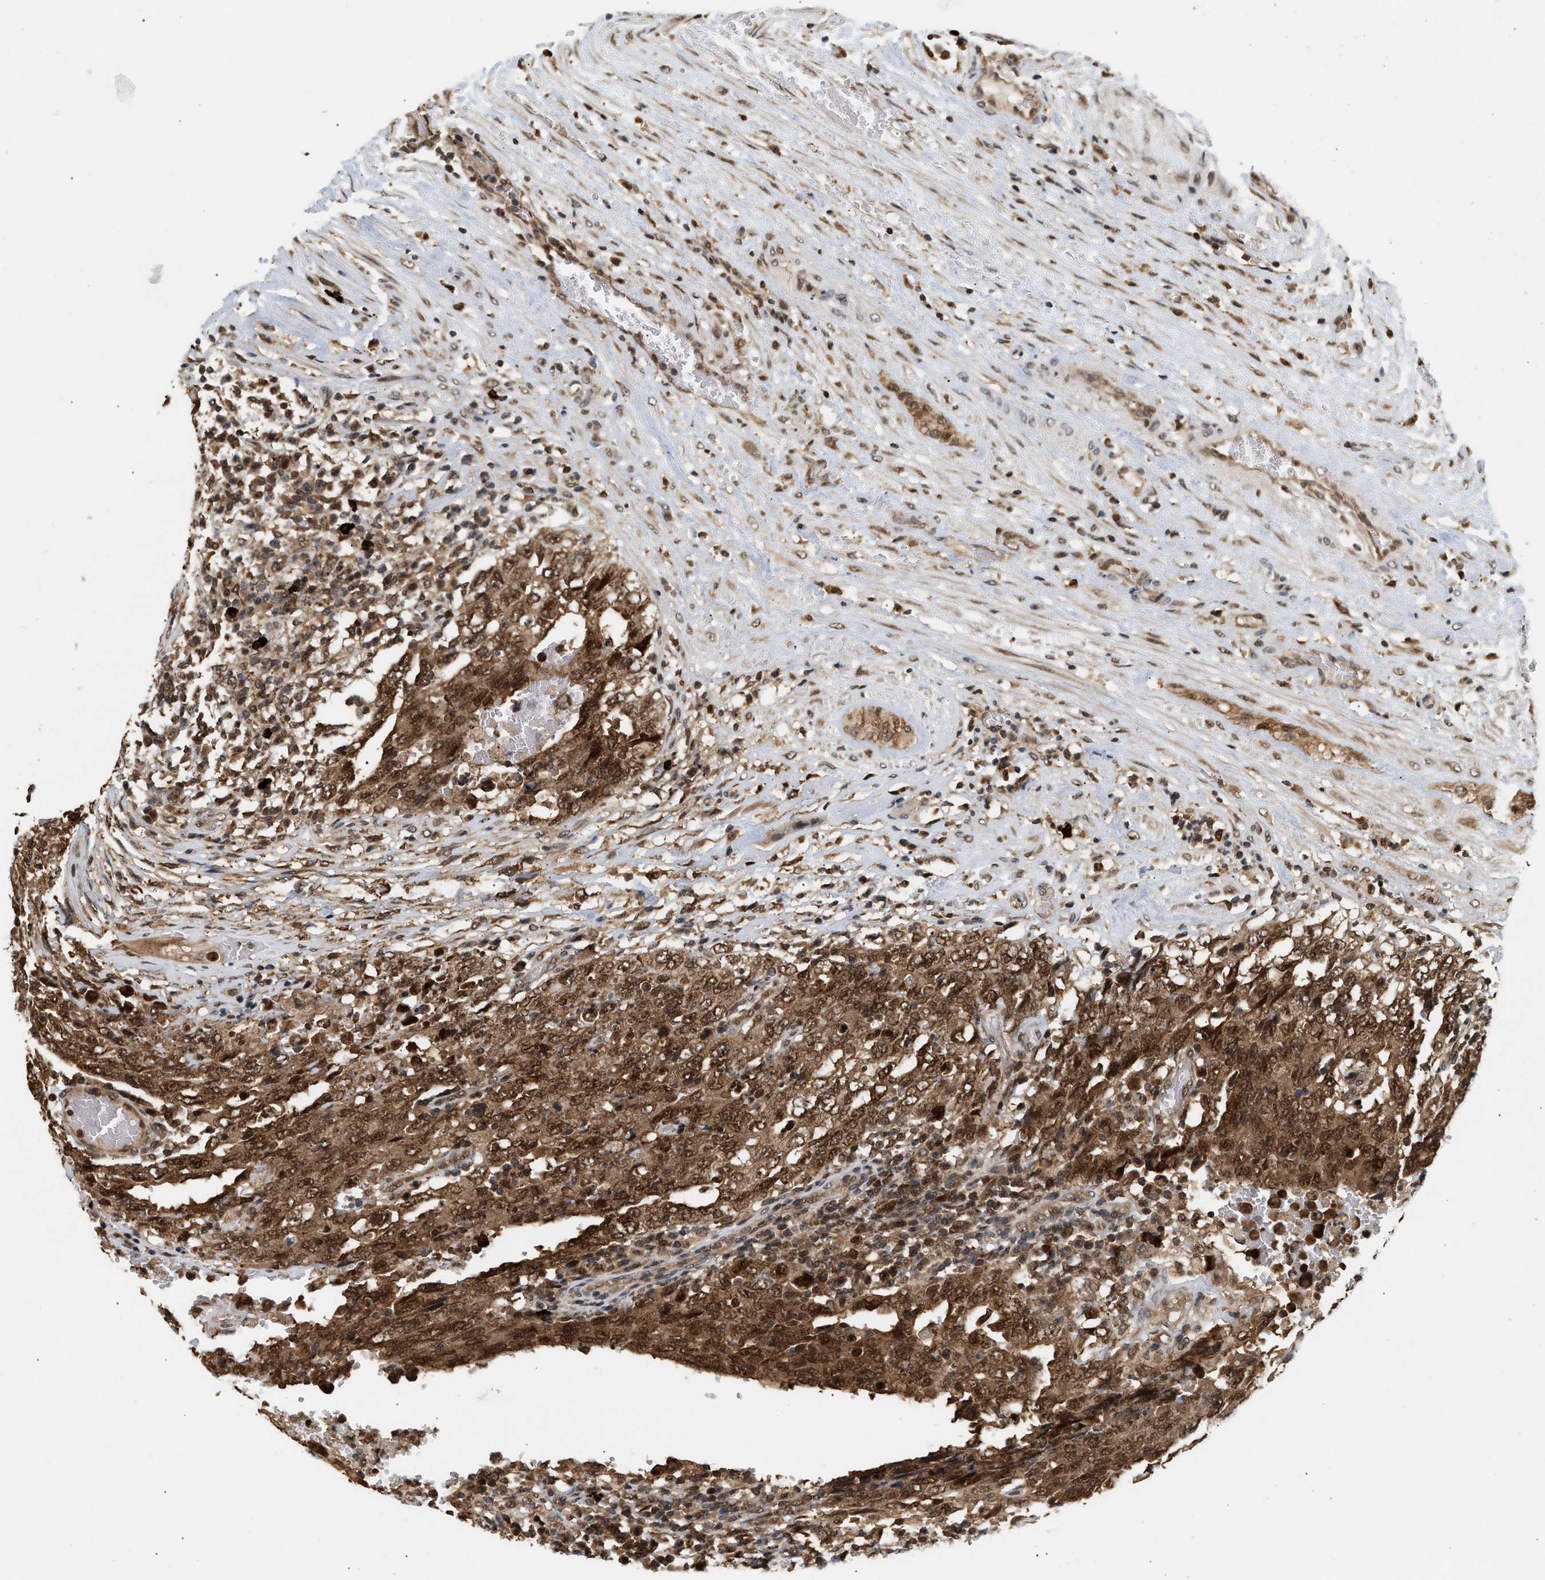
{"staining": {"intensity": "moderate", "quantity": ">75%", "location": "cytoplasmic/membranous,nuclear"}, "tissue": "testis cancer", "cell_type": "Tumor cells", "image_type": "cancer", "snomed": [{"axis": "morphology", "description": "Carcinoma, Embryonal, NOS"}, {"axis": "topography", "description": "Testis"}], "caption": "This photomicrograph shows immunohistochemistry staining of human testis embryonal carcinoma, with medium moderate cytoplasmic/membranous and nuclear positivity in approximately >75% of tumor cells.", "gene": "ABHD5", "patient": {"sex": "male", "age": 26}}